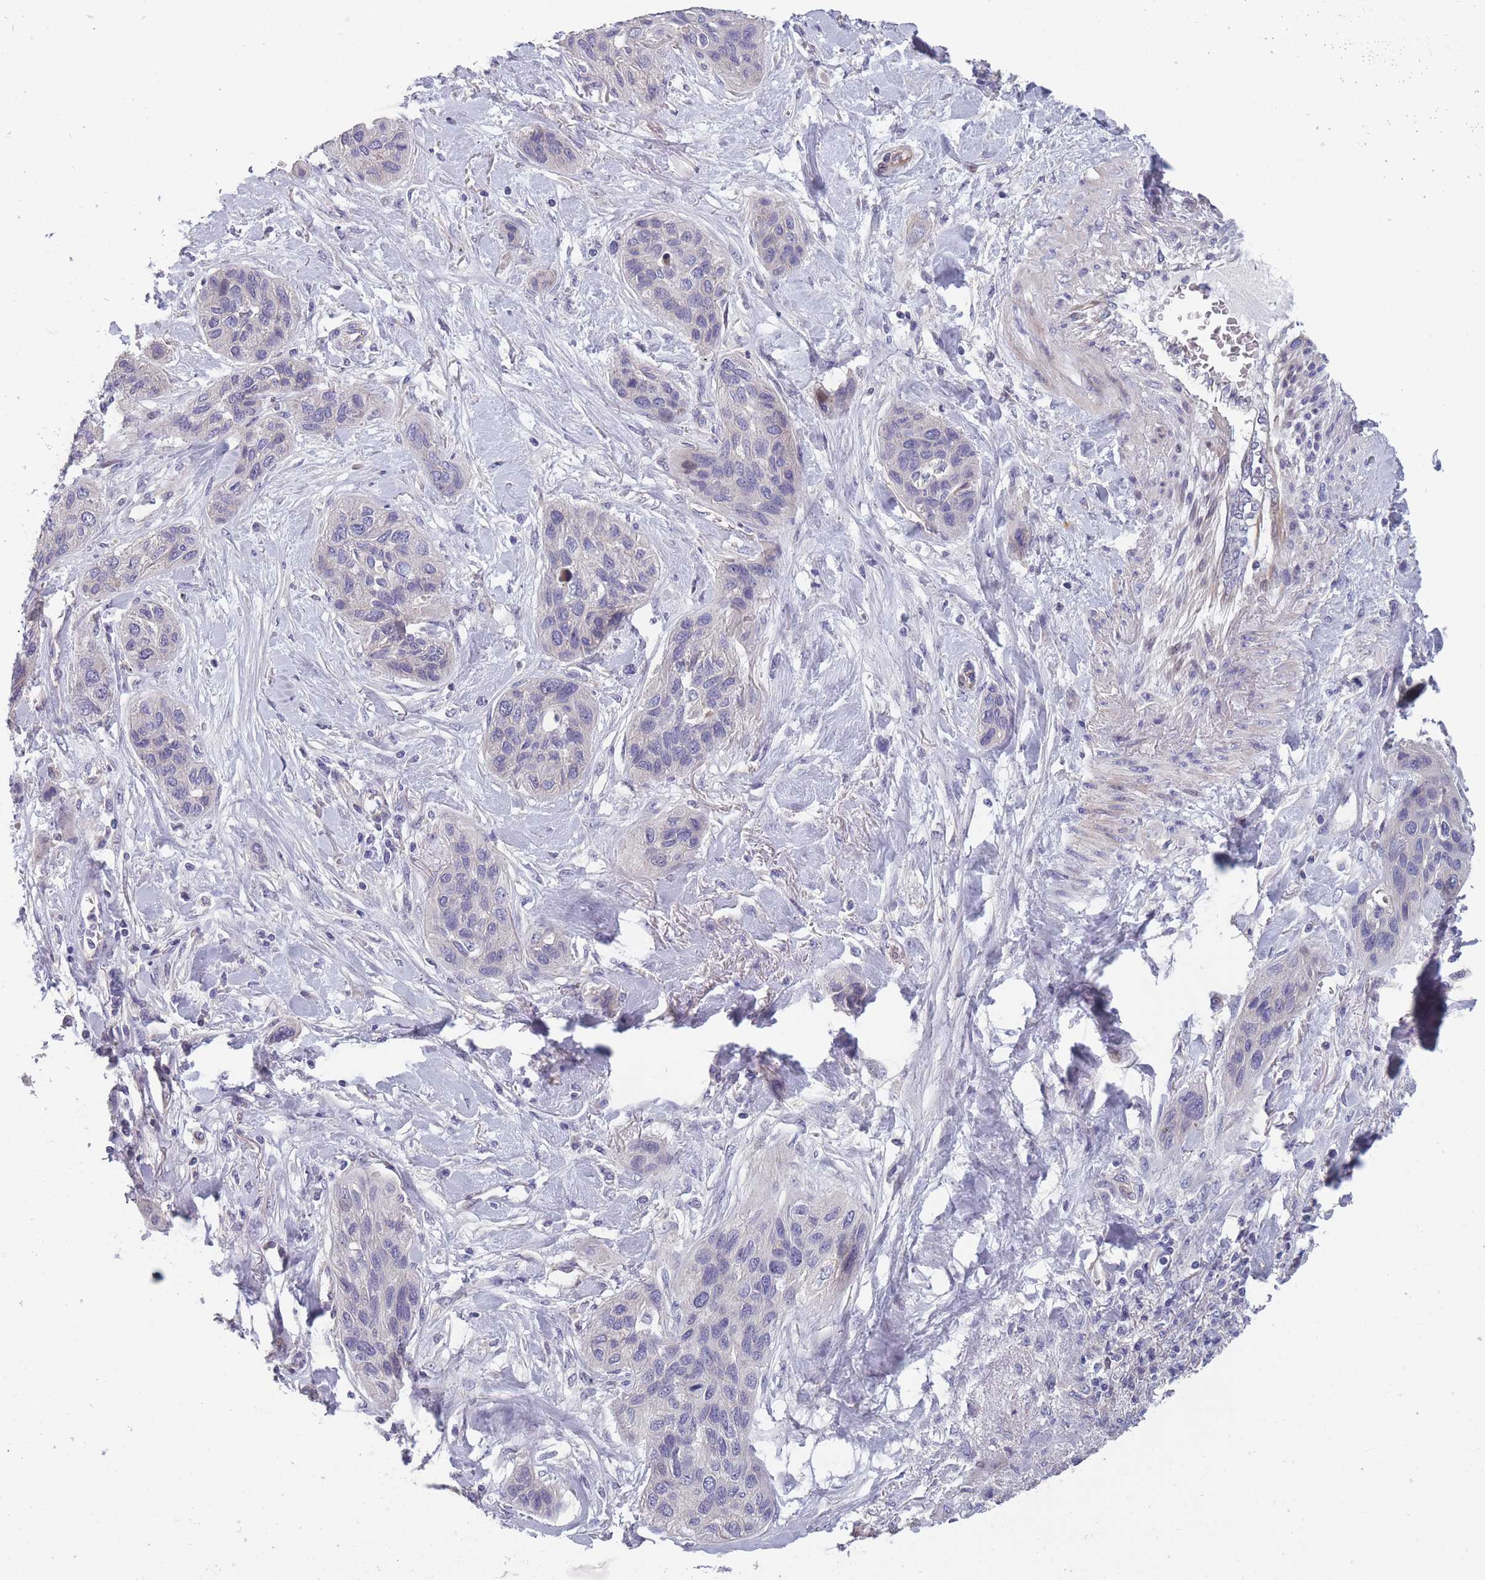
{"staining": {"intensity": "negative", "quantity": "none", "location": "none"}, "tissue": "lung cancer", "cell_type": "Tumor cells", "image_type": "cancer", "snomed": [{"axis": "morphology", "description": "Squamous cell carcinoma, NOS"}, {"axis": "topography", "description": "Lung"}], "caption": "An immunohistochemistry (IHC) micrograph of lung cancer (squamous cell carcinoma) is shown. There is no staining in tumor cells of lung cancer (squamous cell carcinoma).", "gene": "FAM83F", "patient": {"sex": "female", "age": 70}}